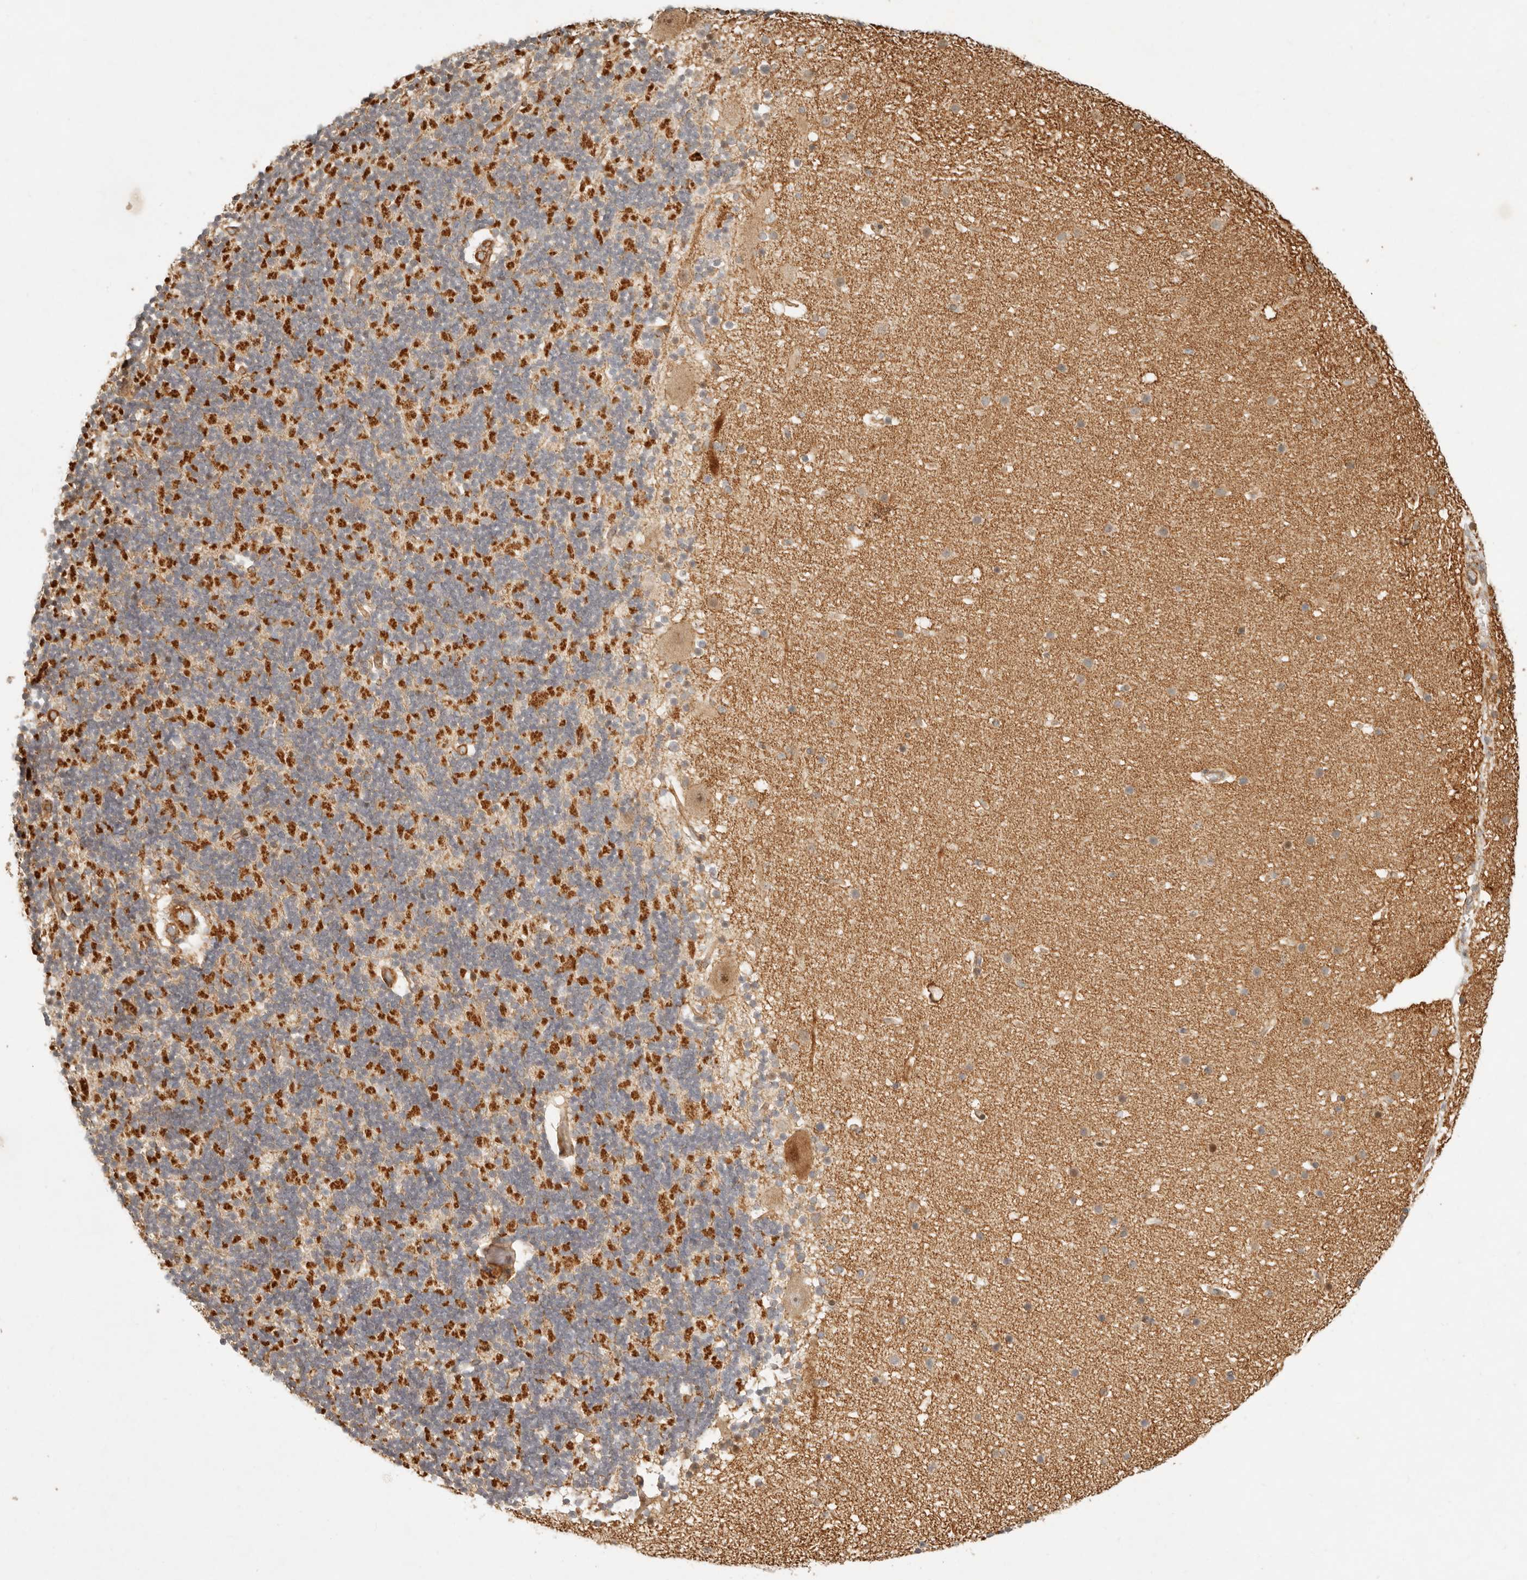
{"staining": {"intensity": "strong", "quantity": "25%-75%", "location": "cytoplasmic/membranous"}, "tissue": "cerebellum", "cell_type": "Cells in granular layer", "image_type": "normal", "snomed": [{"axis": "morphology", "description": "Normal tissue, NOS"}, {"axis": "topography", "description": "Cerebellum"}], "caption": "Immunohistochemistry histopathology image of benign cerebellum: human cerebellum stained using immunohistochemistry (IHC) reveals high levels of strong protein expression localized specifically in the cytoplasmic/membranous of cells in granular layer, appearing as a cytoplasmic/membranous brown color.", "gene": "KLHL38", "patient": {"sex": "male", "age": 57}}